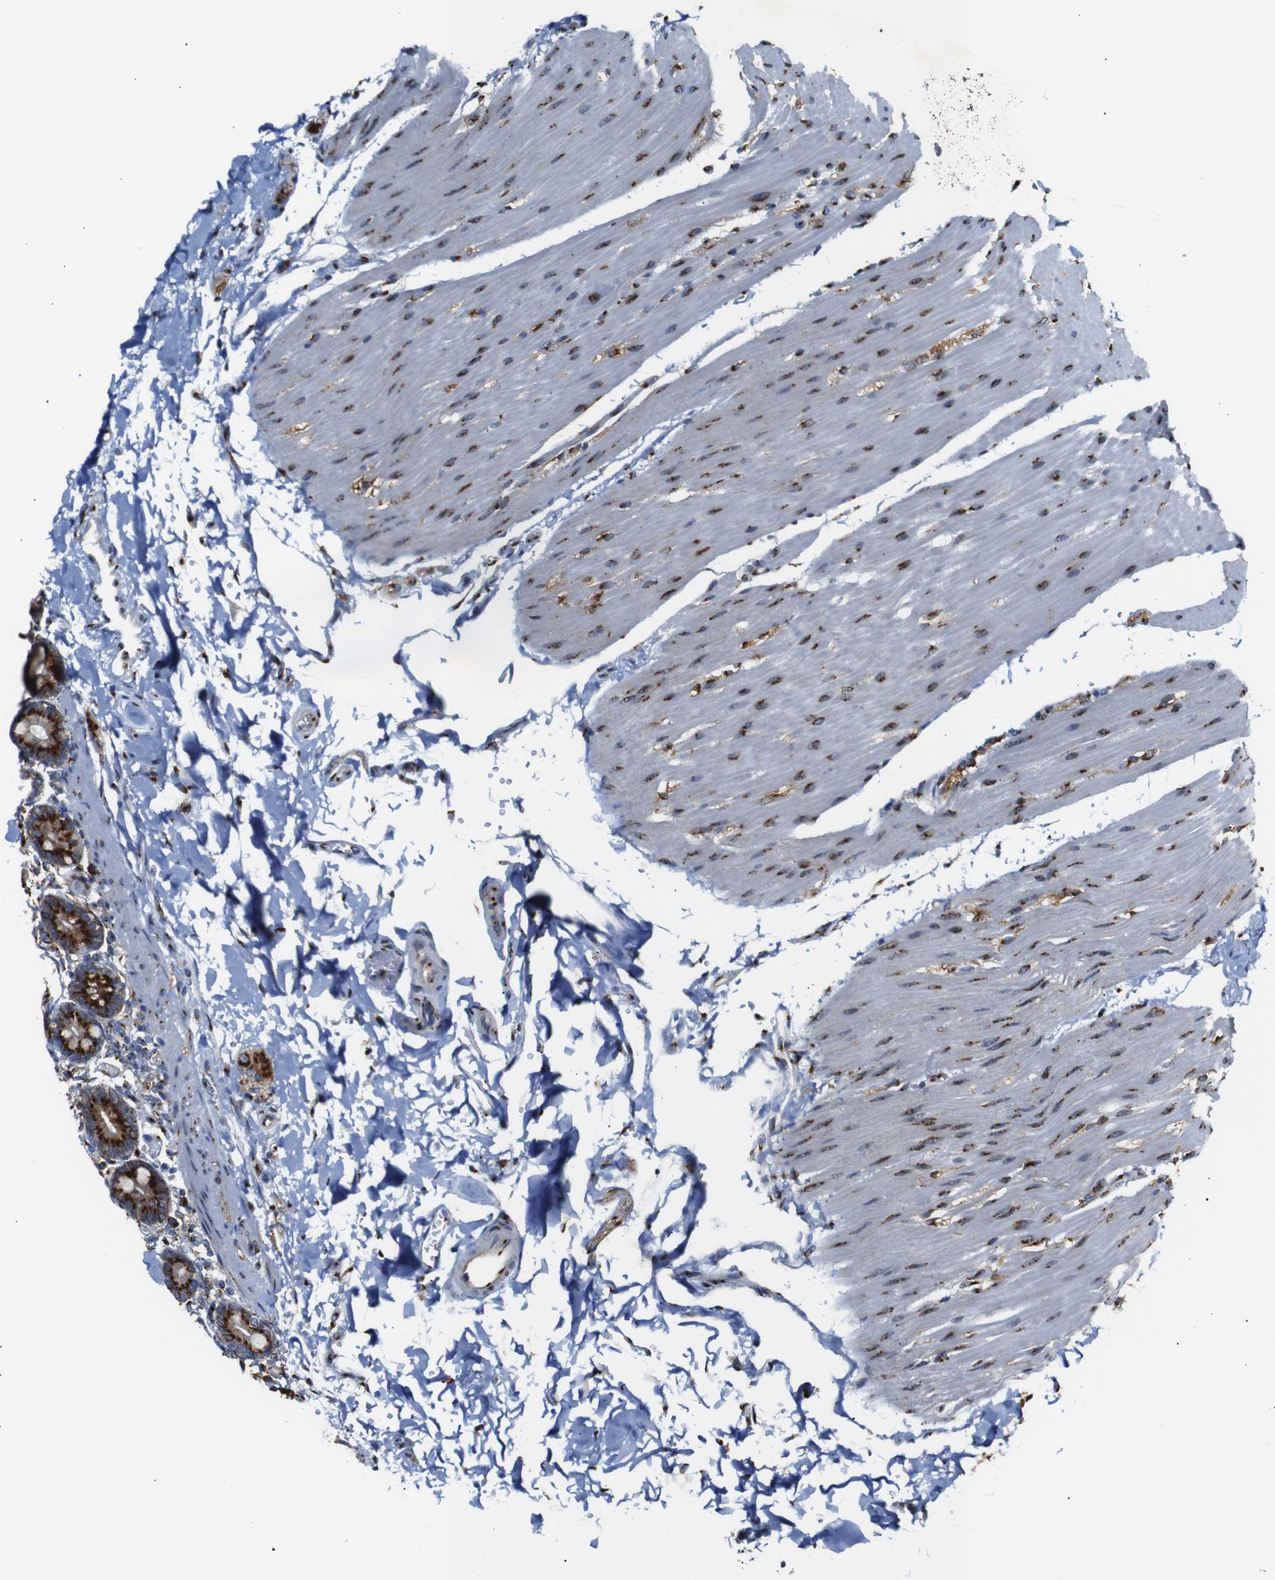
{"staining": {"intensity": "strong", "quantity": ">75%", "location": "cytoplasmic/membranous"}, "tissue": "duodenum", "cell_type": "Glandular cells", "image_type": "normal", "snomed": [{"axis": "morphology", "description": "Normal tissue, NOS"}, {"axis": "topography", "description": "Duodenum"}], "caption": "Glandular cells exhibit high levels of strong cytoplasmic/membranous positivity in about >75% of cells in normal human duodenum.", "gene": "TGOLN2", "patient": {"sex": "male", "age": 54}}